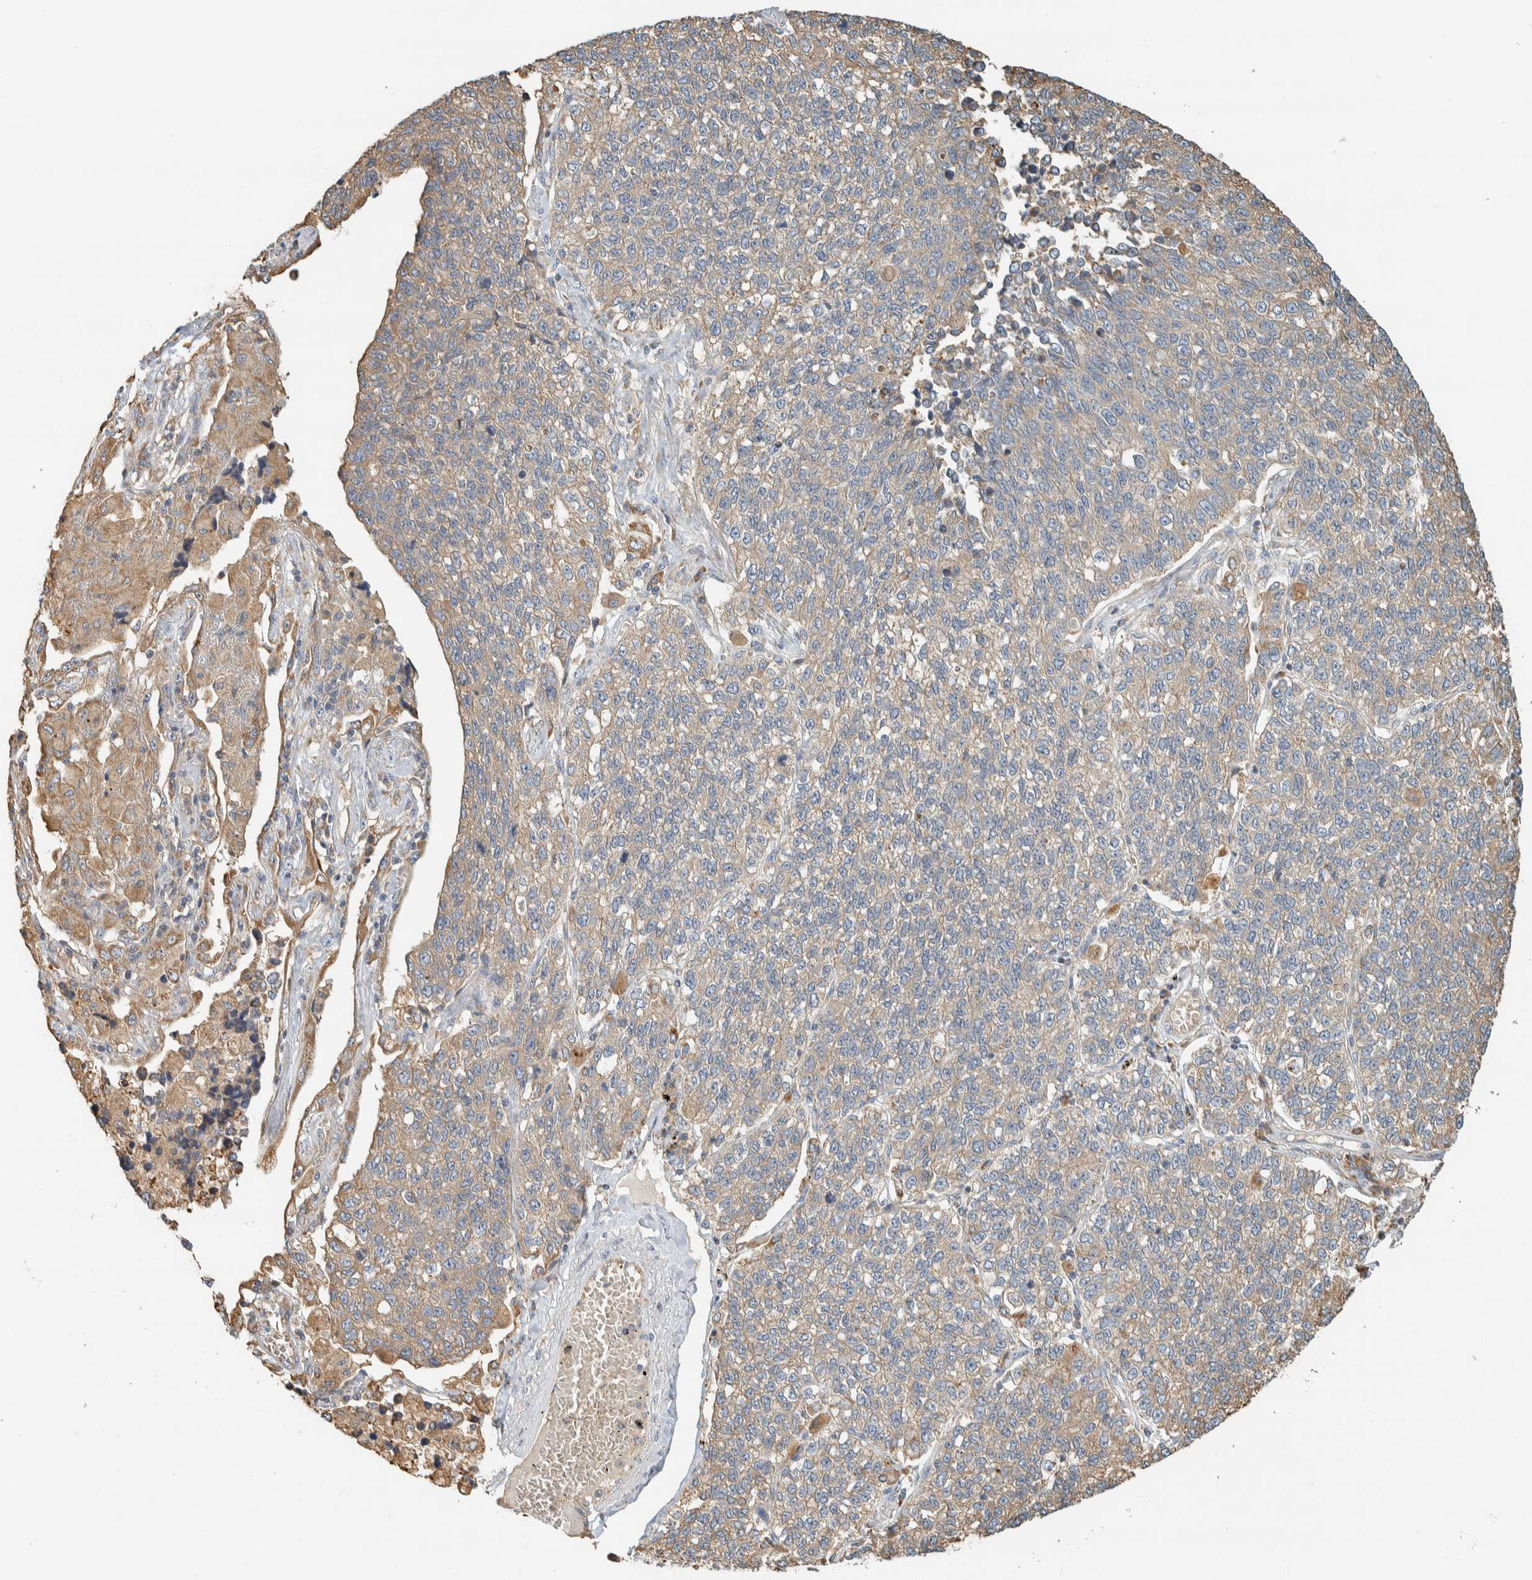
{"staining": {"intensity": "weak", "quantity": "<25%", "location": "cytoplasmic/membranous"}, "tissue": "lung cancer", "cell_type": "Tumor cells", "image_type": "cancer", "snomed": [{"axis": "morphology", "description": "Adenocarcinoma, NOS"}, {"axis": "topography", "description": "Lung"}], "caption": "Lung cancer stained for a protein using immunohistochemistry (IHC) exhibits no positivity tumor cells.", "gene": "RAB11FIP1", "patient": {"sex": "male", "age": 49}}